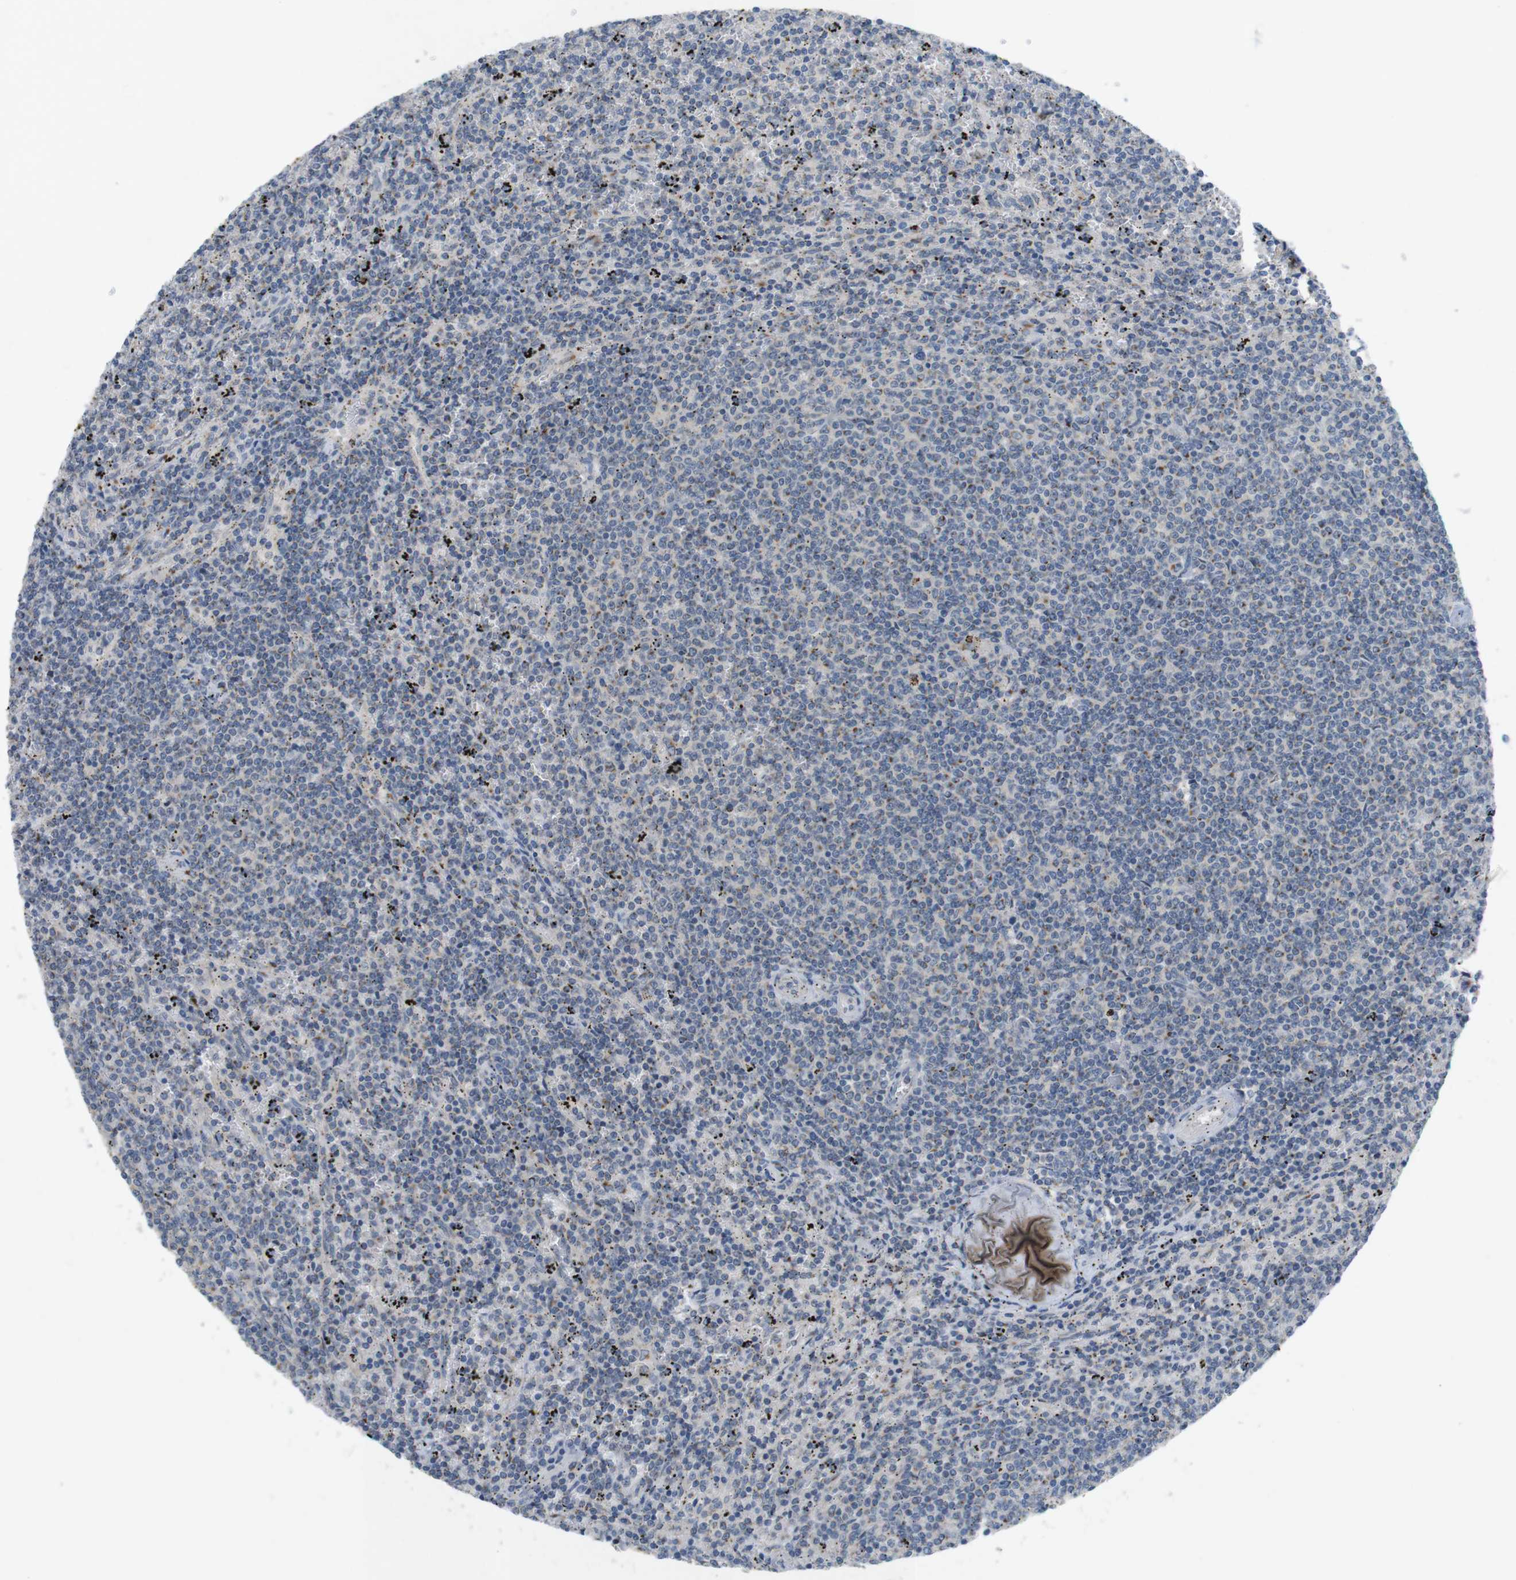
{"staining": {"intensity": "weak", "quantity": "<25%", "location": "cytoplasmic/membranous"}, "tissue": "lymphoma", "cell_type": "Tumor cells", "image_type": "cancer", "snomed": [{"axis": "morphology", "description": "Malignant lymphoma, non-Hodgkin's type, Low grade"}, {"axis": "topography", "description": "Spleen"}], "caption": "Photomicrograph shows no protein staining in tumor cells of malignant lymphoma, non-Hodgkin's type (low-grade) tissue.", "gene": "YIPF3", "patient": {"sex": "female", "age": 50}}